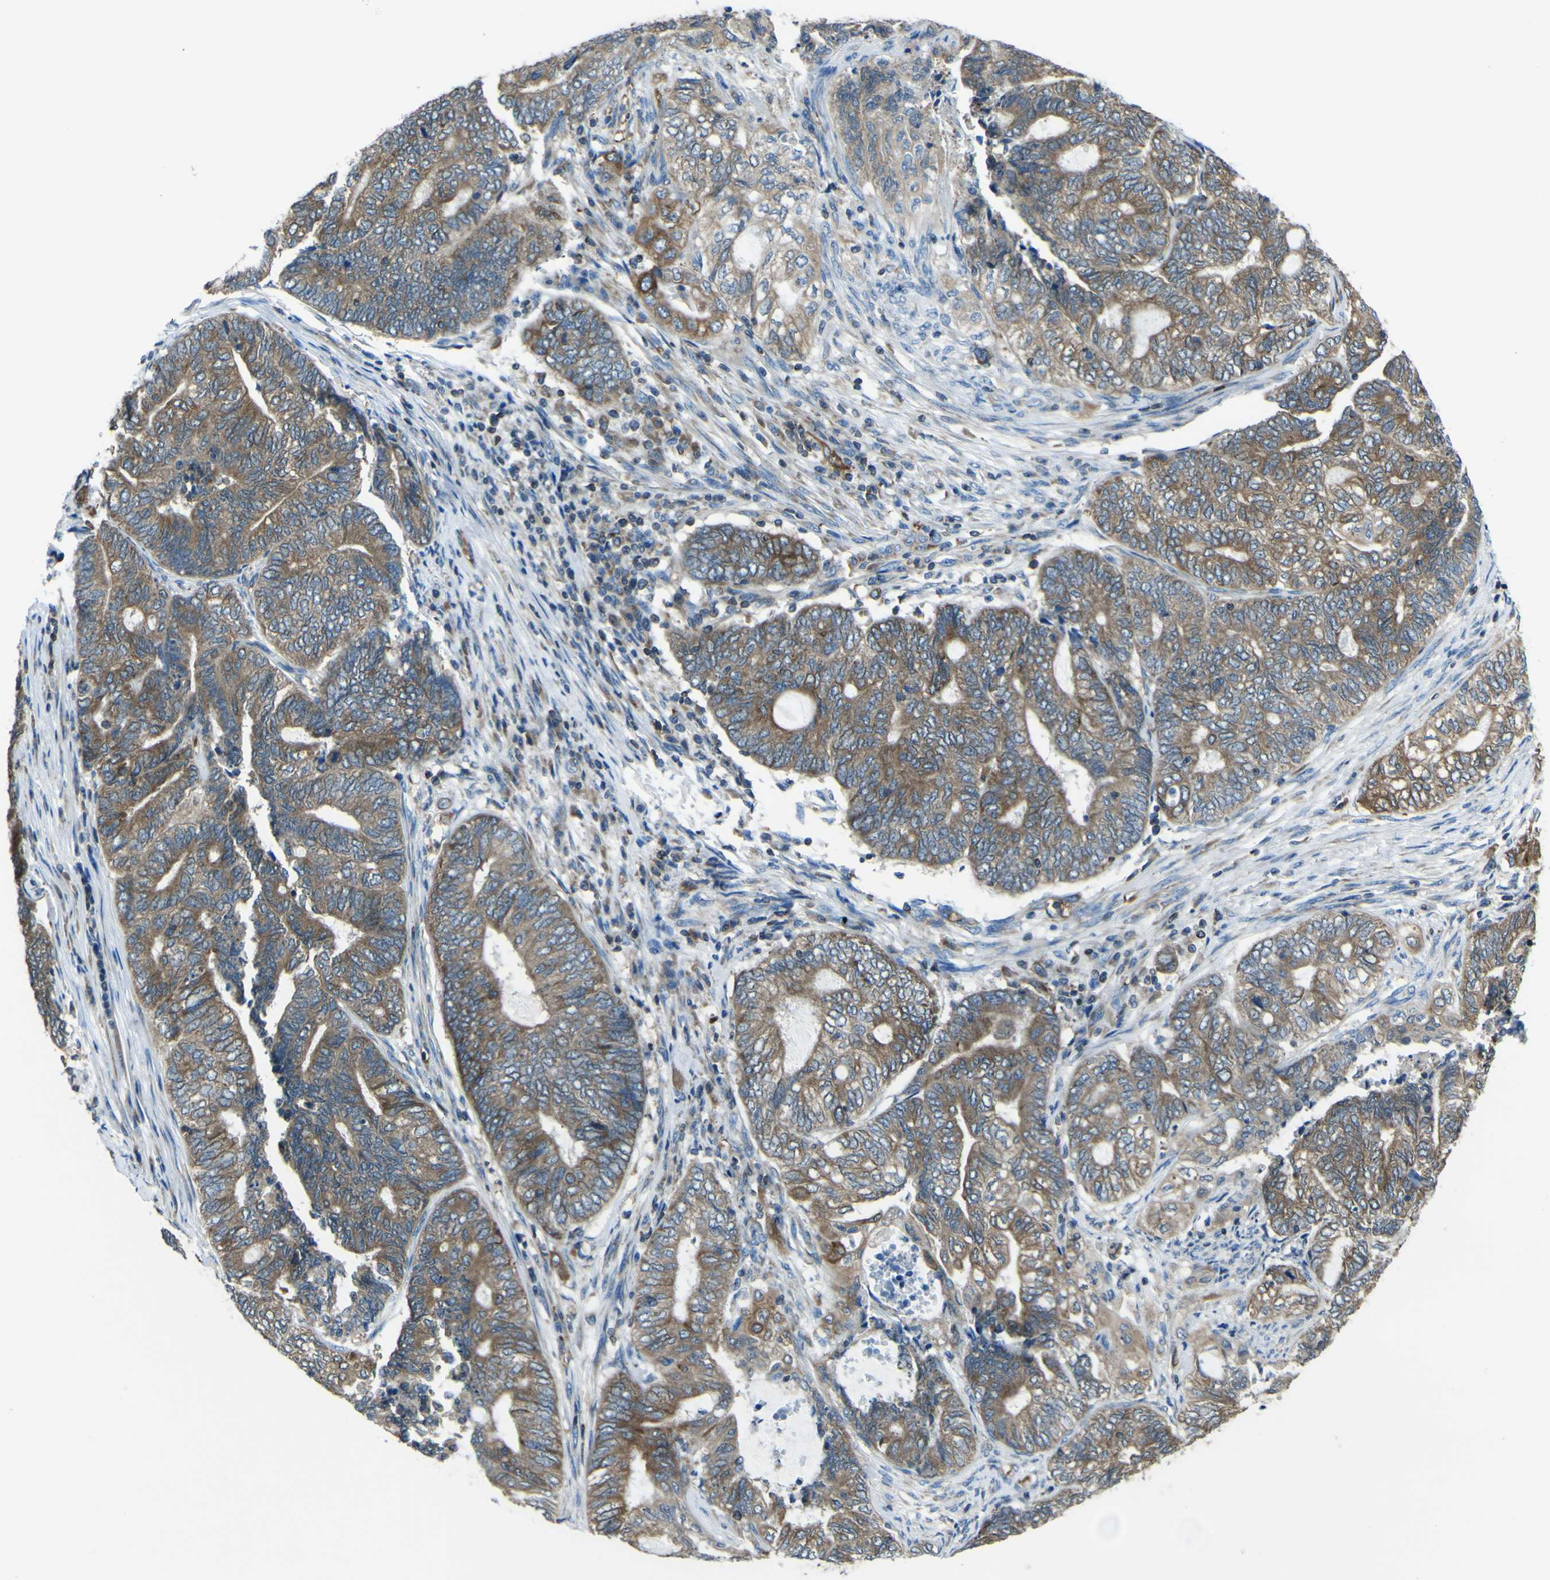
{"staining": {"intensity": "moderate", "quantity": ">75%", "location": "cytoplasmic/membranous"}, "tissue": "endometrial cancer", "cell_type": "Tumor cells", "image_type": "cancer", "snomed": [{"axis": "morphology", "description": "Adenocarcinoma, NOS"}, {"axis": "topography", "description": "Uterus"}, {"axis": "topography", "description": "Endometrium"}], "caption": "Endometrial adenocarcinoma stained with DAB immunohistochemistry (IHC) shows medium levels of moderate cytoplasmic/membranous staining in approximately >75% of tumor cells.", "gene": "STIM1", "patient": {"sex": "female", "age": 70}}